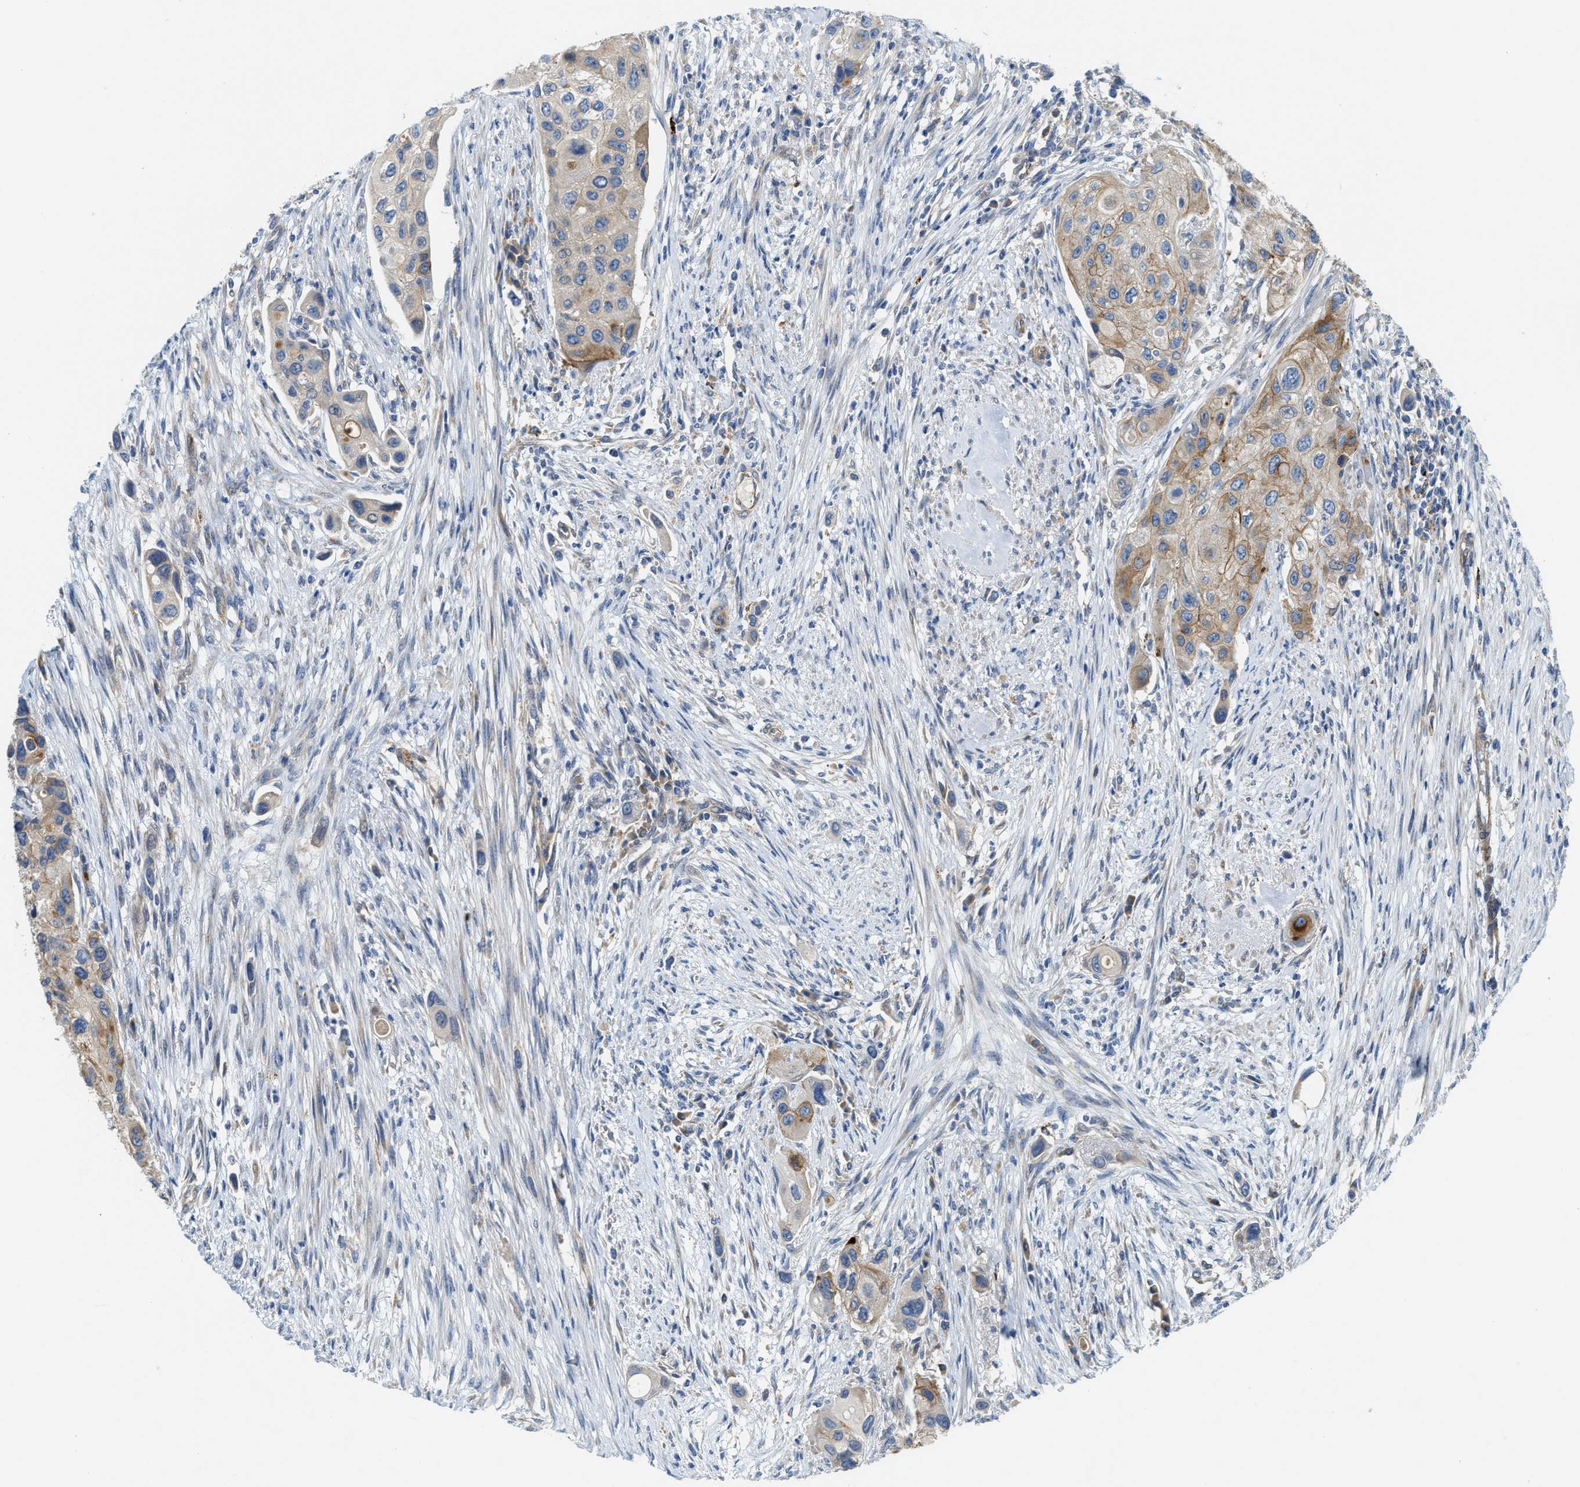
{"staining": {"intensity": "moderate", "quantity": "<25%", "location": "cytoplasmic/membranous"}, "tissue": "urothelial cancer", "cell_type": "Tumor cells", "image_type": "cancer", "snomed": [{"axis": "morphology", "description": "Urothelial carcinoma, High grade"}, {"axis": "topography", "description": "Urinary bladder"}], "caption": "Urothelial cancer stained with a brown dye displays moderate cytoplasmic/membranous positive staining in about <25% of tumor cells.", "gene": "KLHDC10", "patient": {"sex": "female", "age": 56}}